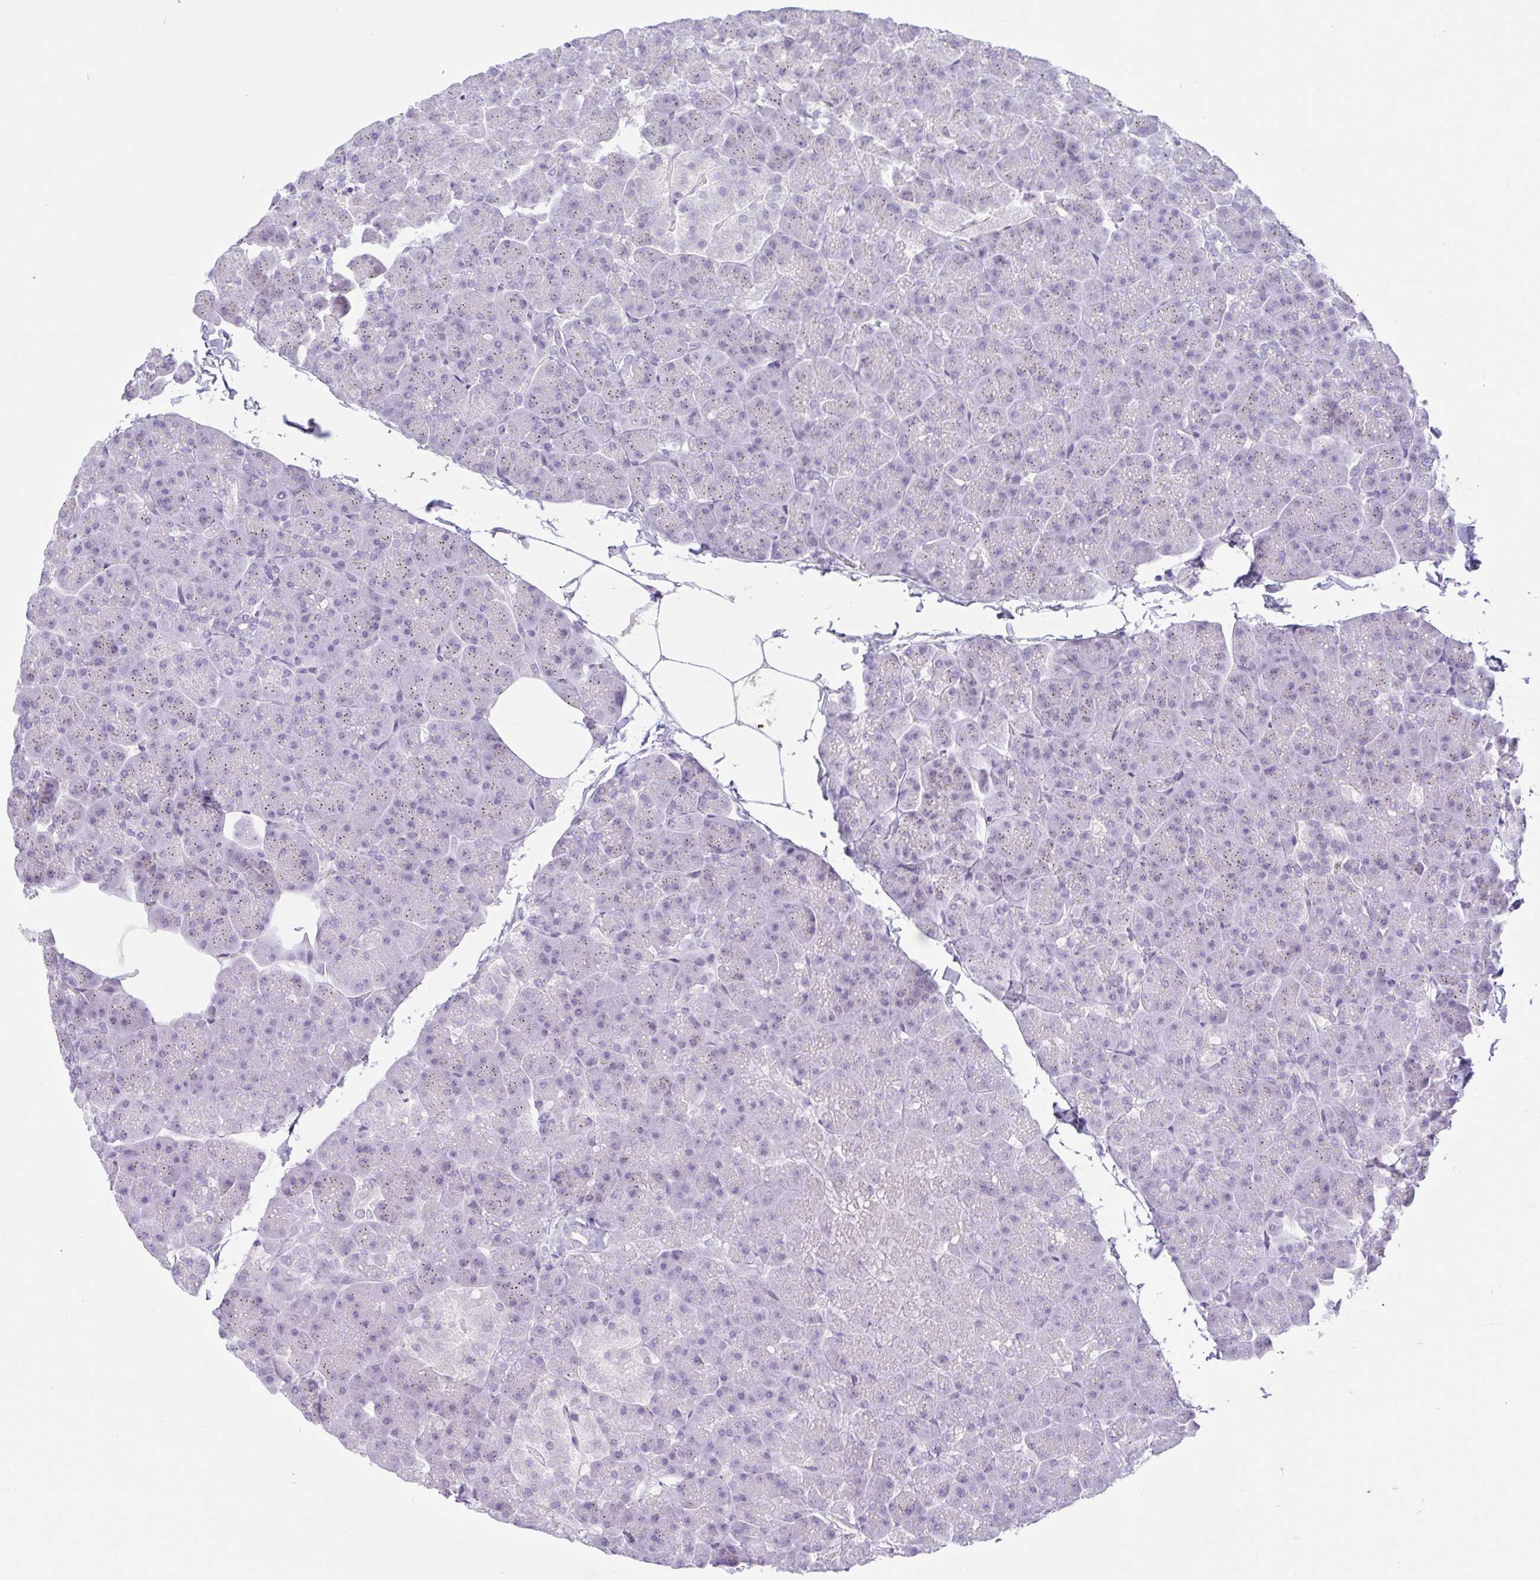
{"staining": {"intensity": "moderate", "quantity": "<25%", "location": "cytoplasmic/membranous"}, "tissue": "pancreas", "cell_type": "Exocrine glandular cells", "image_type": "normal", "snomed": [{"axis": "morphology", "description": "Normal tissue, NOS"}, {"axis": "topography", "description": "Pancreas"}], "caption": "An IHC image of normal tissue is shown. Protein staining in brown highlights moderate cytoplasmic/membranous positivity in pancreas within exocrine glandular cells. (DAB (3,3'-diaminobenzidine) = brown stain, brightfield microscopy at high magnification).", "gene": "FAM177A1", "patient": {"sex": "male", "age": 35}}